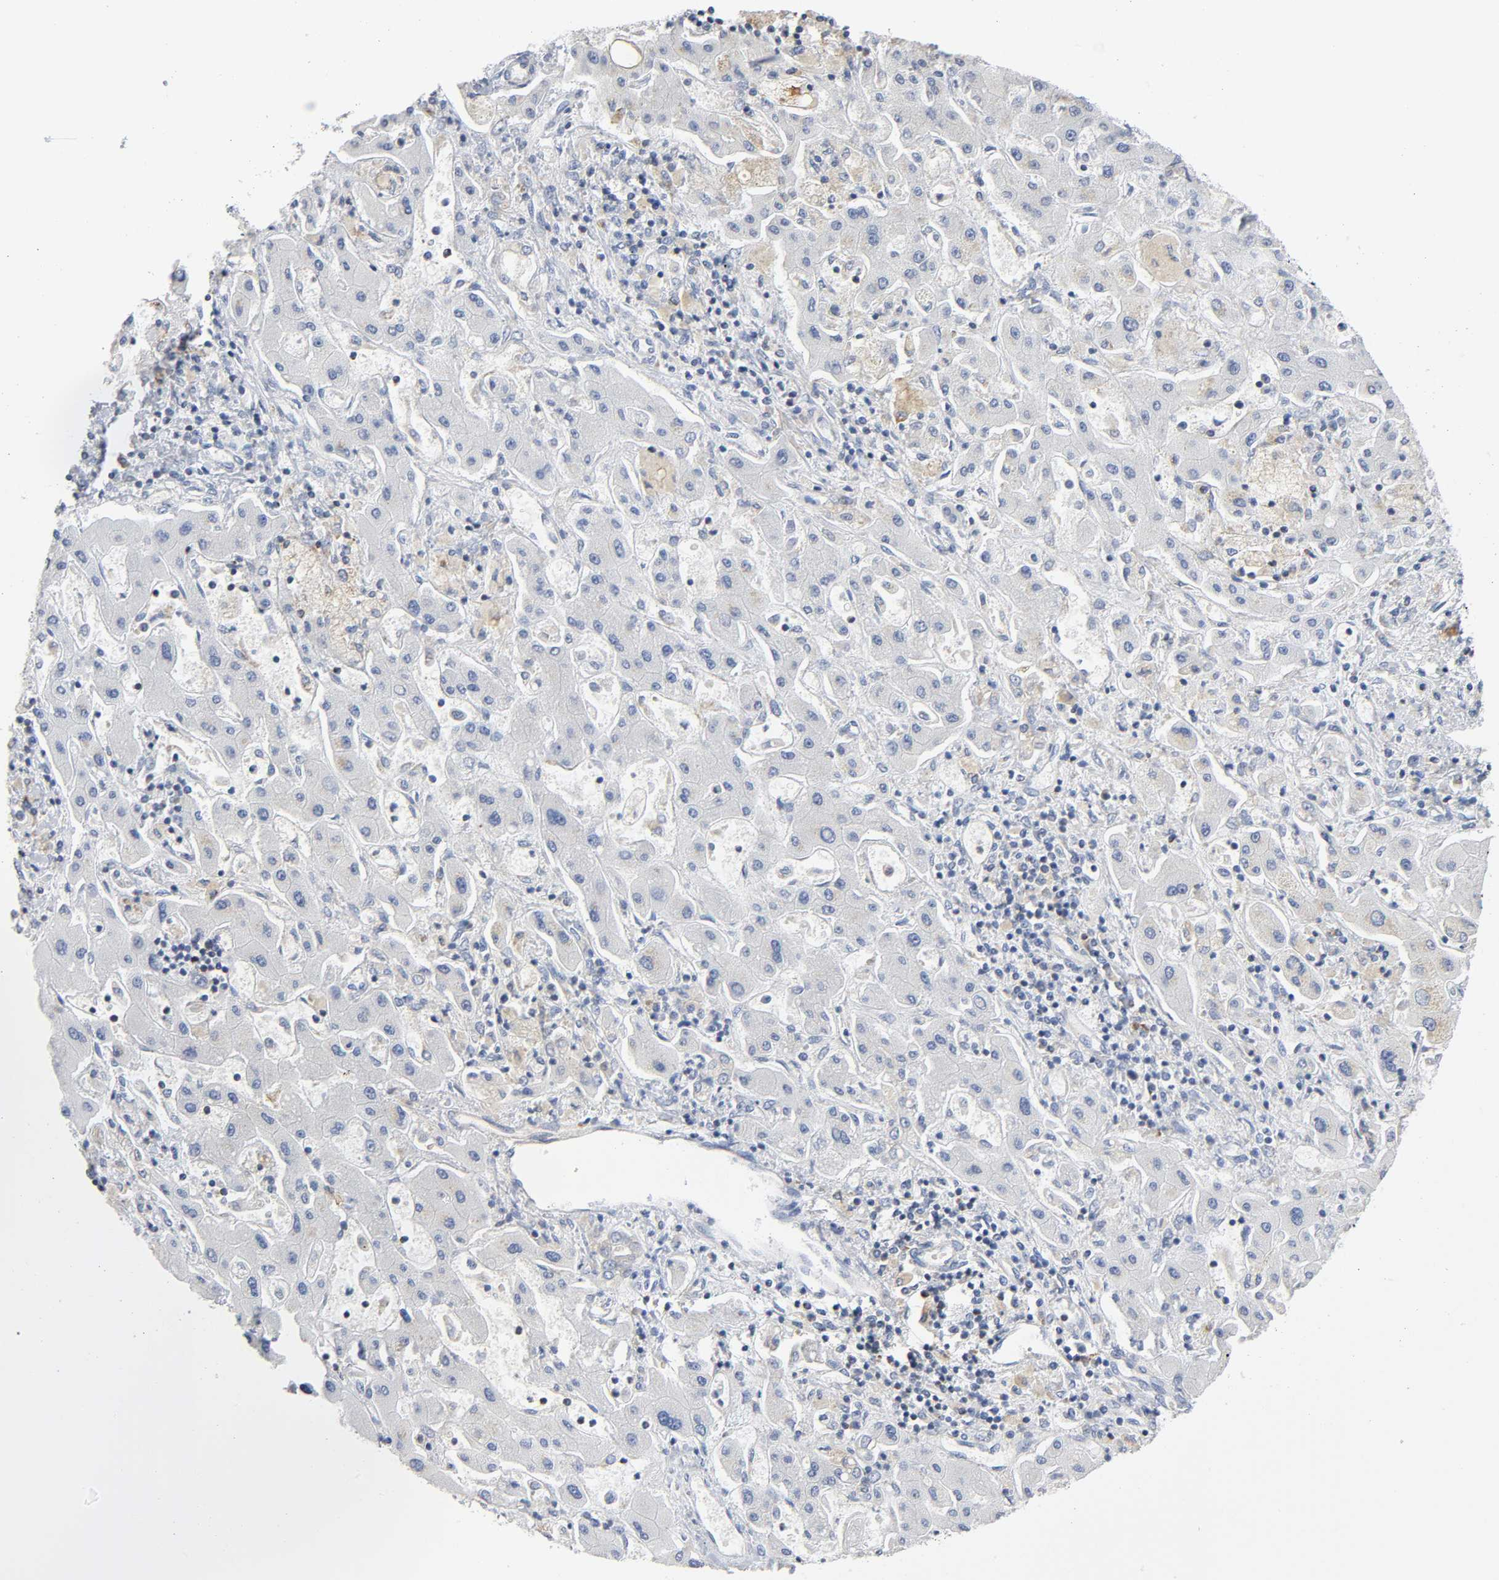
{"staining": {"intensity": "negative", "quantity": "none", "location": "none"}, "tissue": "liver cancer", "cell_type": "Tumor cells", "image_type": "cancer", "snomed": [{"axis": "morphology", "description": "Cholangiocarcinoma"}, {"axis": "topography", "description": "Liver"}], "caption": "IHC of cholangiocarcinoma (liver) displays no staining in tumor cells. Nuclei are stained in blue.", "gene": "BAK1", "patient": {"sex": "male", "age": 57}}